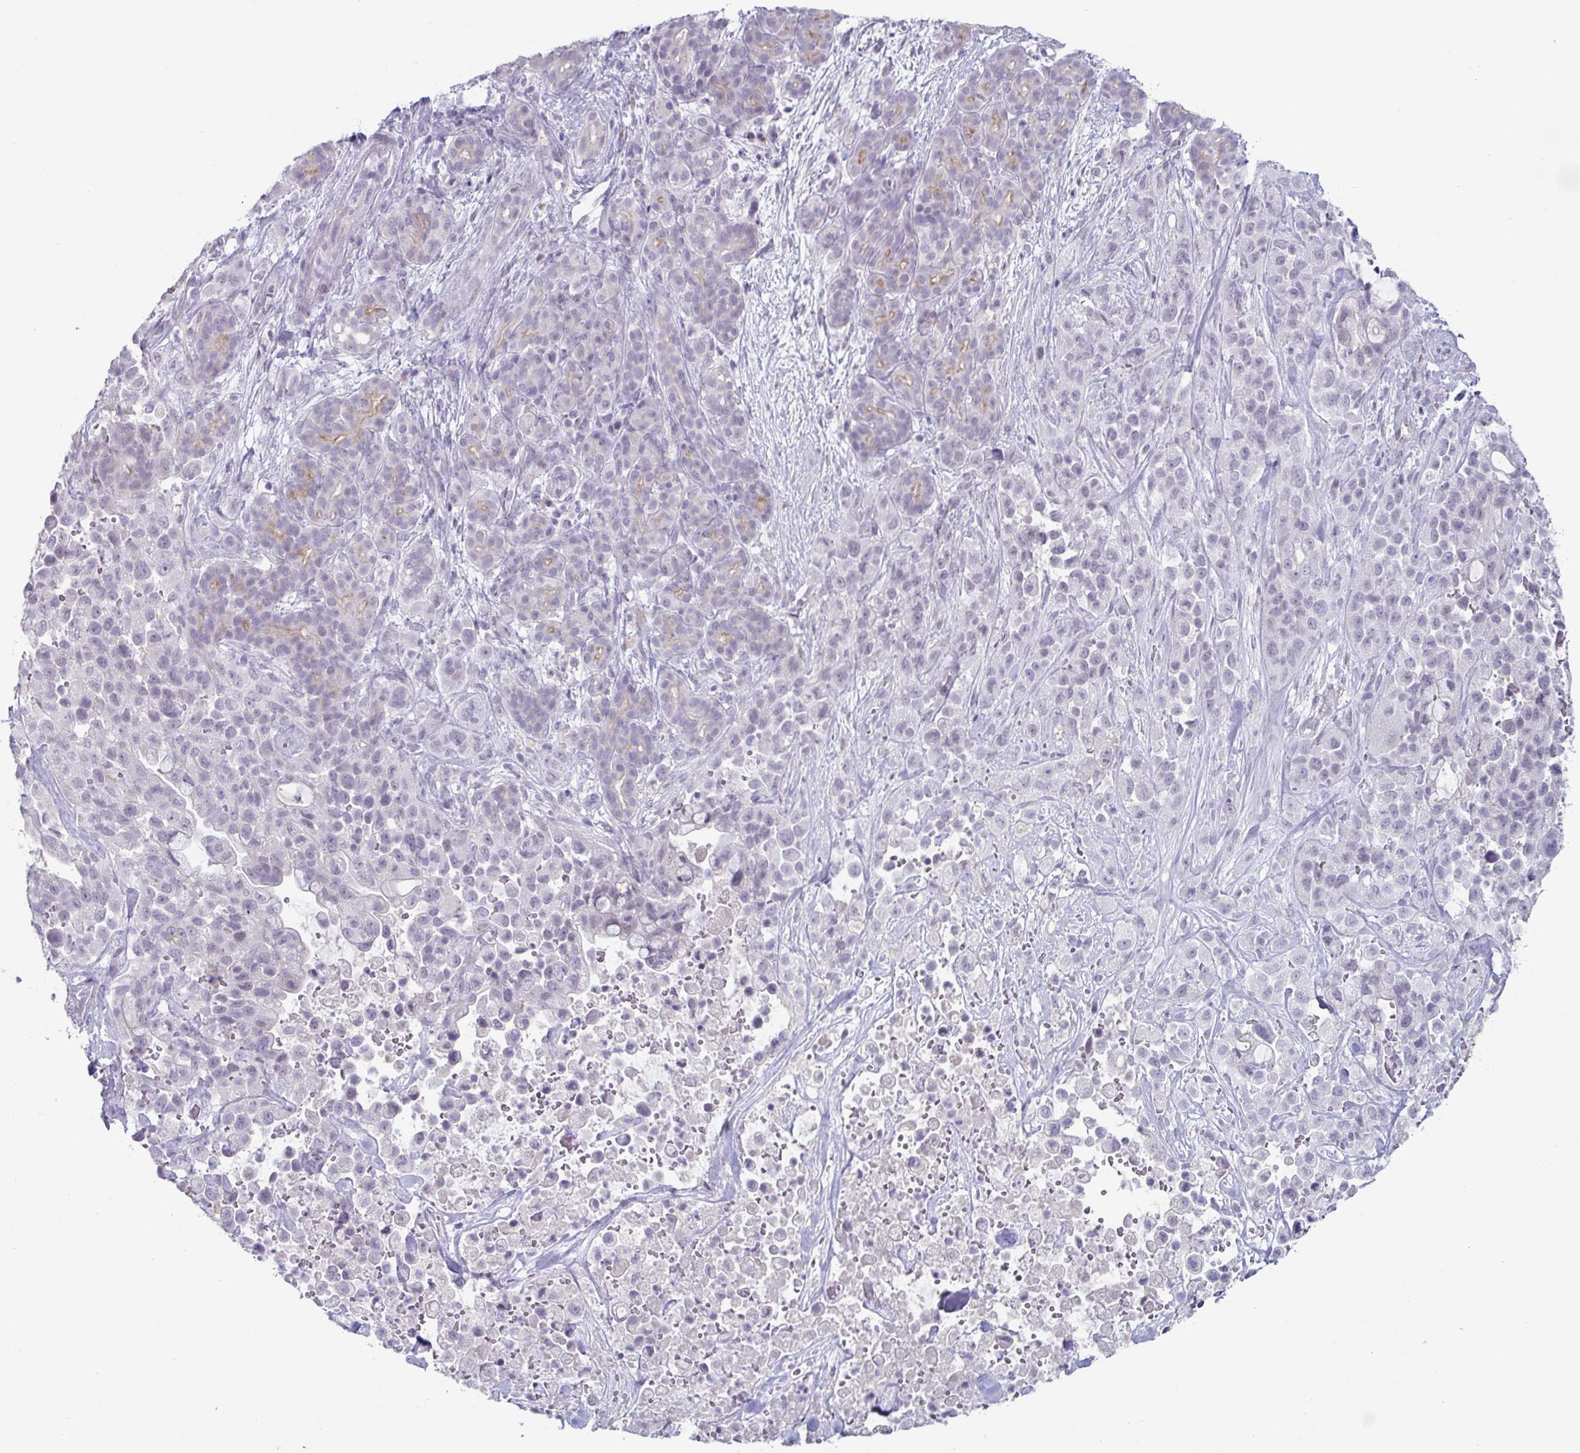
{"staining": {"intensity": "negative", "quantity": "none", "location": "none"}, "tissue": "pancreatic cancer", "cell_type": "Tumor cells", "image_type": "cancer", "snomed": [{"axis": "morphology", "description": "Adenocarcinoma, NOS"}, {"axis": "topography", "description": "Pancreas"}], "caption": "A histopathology image of human pancreatic cancer is negative for staining in tumor cells. (Stains: DAB immunohistochemistry (IHC) with hematoxylin counter stain, Microscopy: brightfield microscopy at high magnification).", "gene": "VSIG10L", "patient": {"sex": "male", "age": 44}}